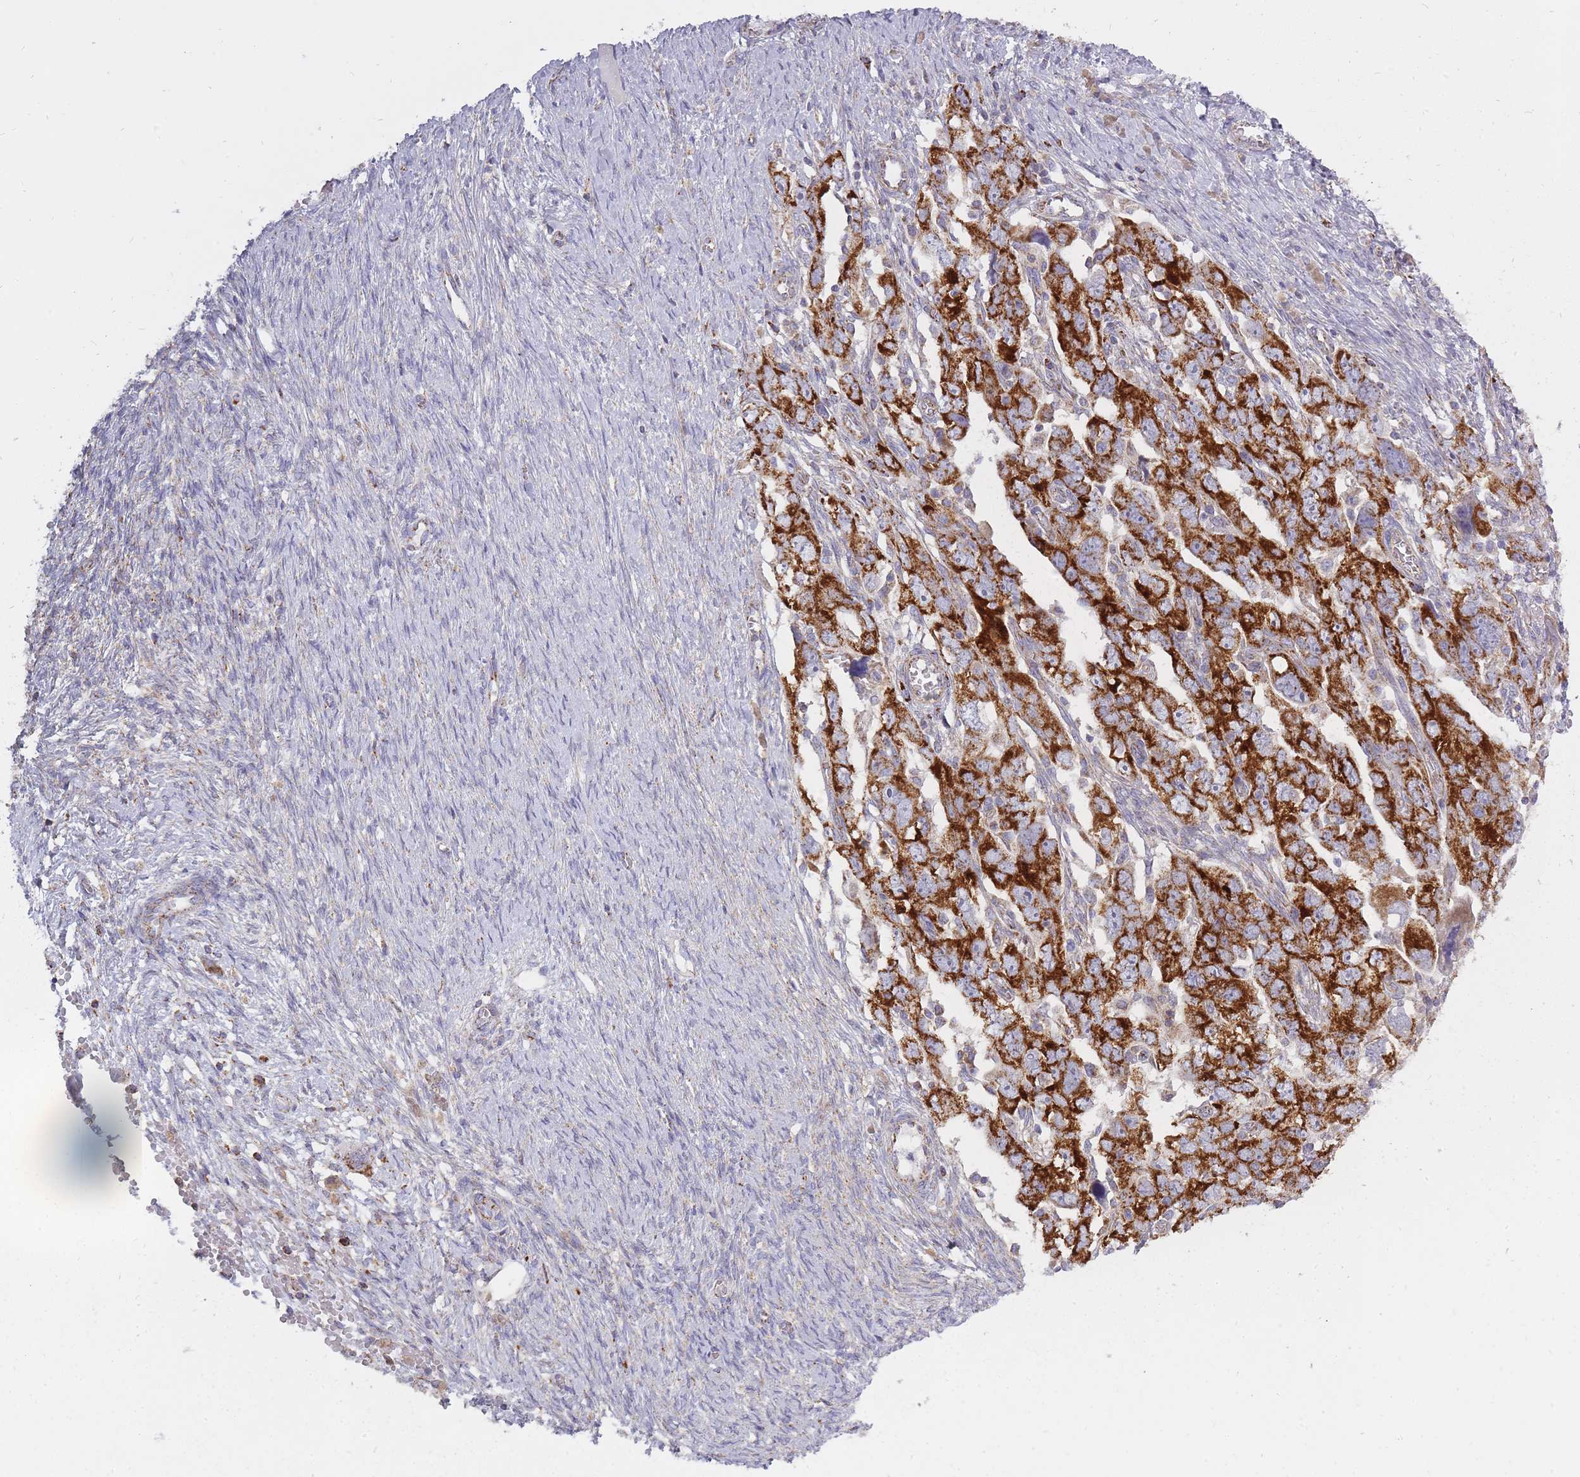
{"staining": {"intensity": "strong", "quantity": ">75%", "location": "cytoplasmic/membranous"}, "tissue": "ovarian cancer", "cell_type": "Tumor cells", "image_type": "cancer", "snomed": [{"axis": "morphology", "description": "Carcinoma, NOS"}, {"axis": "morphology", "description": "Cystadenocarcinoma, serous, NOS"}, {"axis": "topography", "description": "Ovary"}], "caption": "Human ovarian carcinoma stained with a brown dye exhibits strong cytoplasmic/membranous positive expression in about >75% of tumor cells.", "gene": "ALKBH4", "patient": {"sex": "female", "age": 69}}